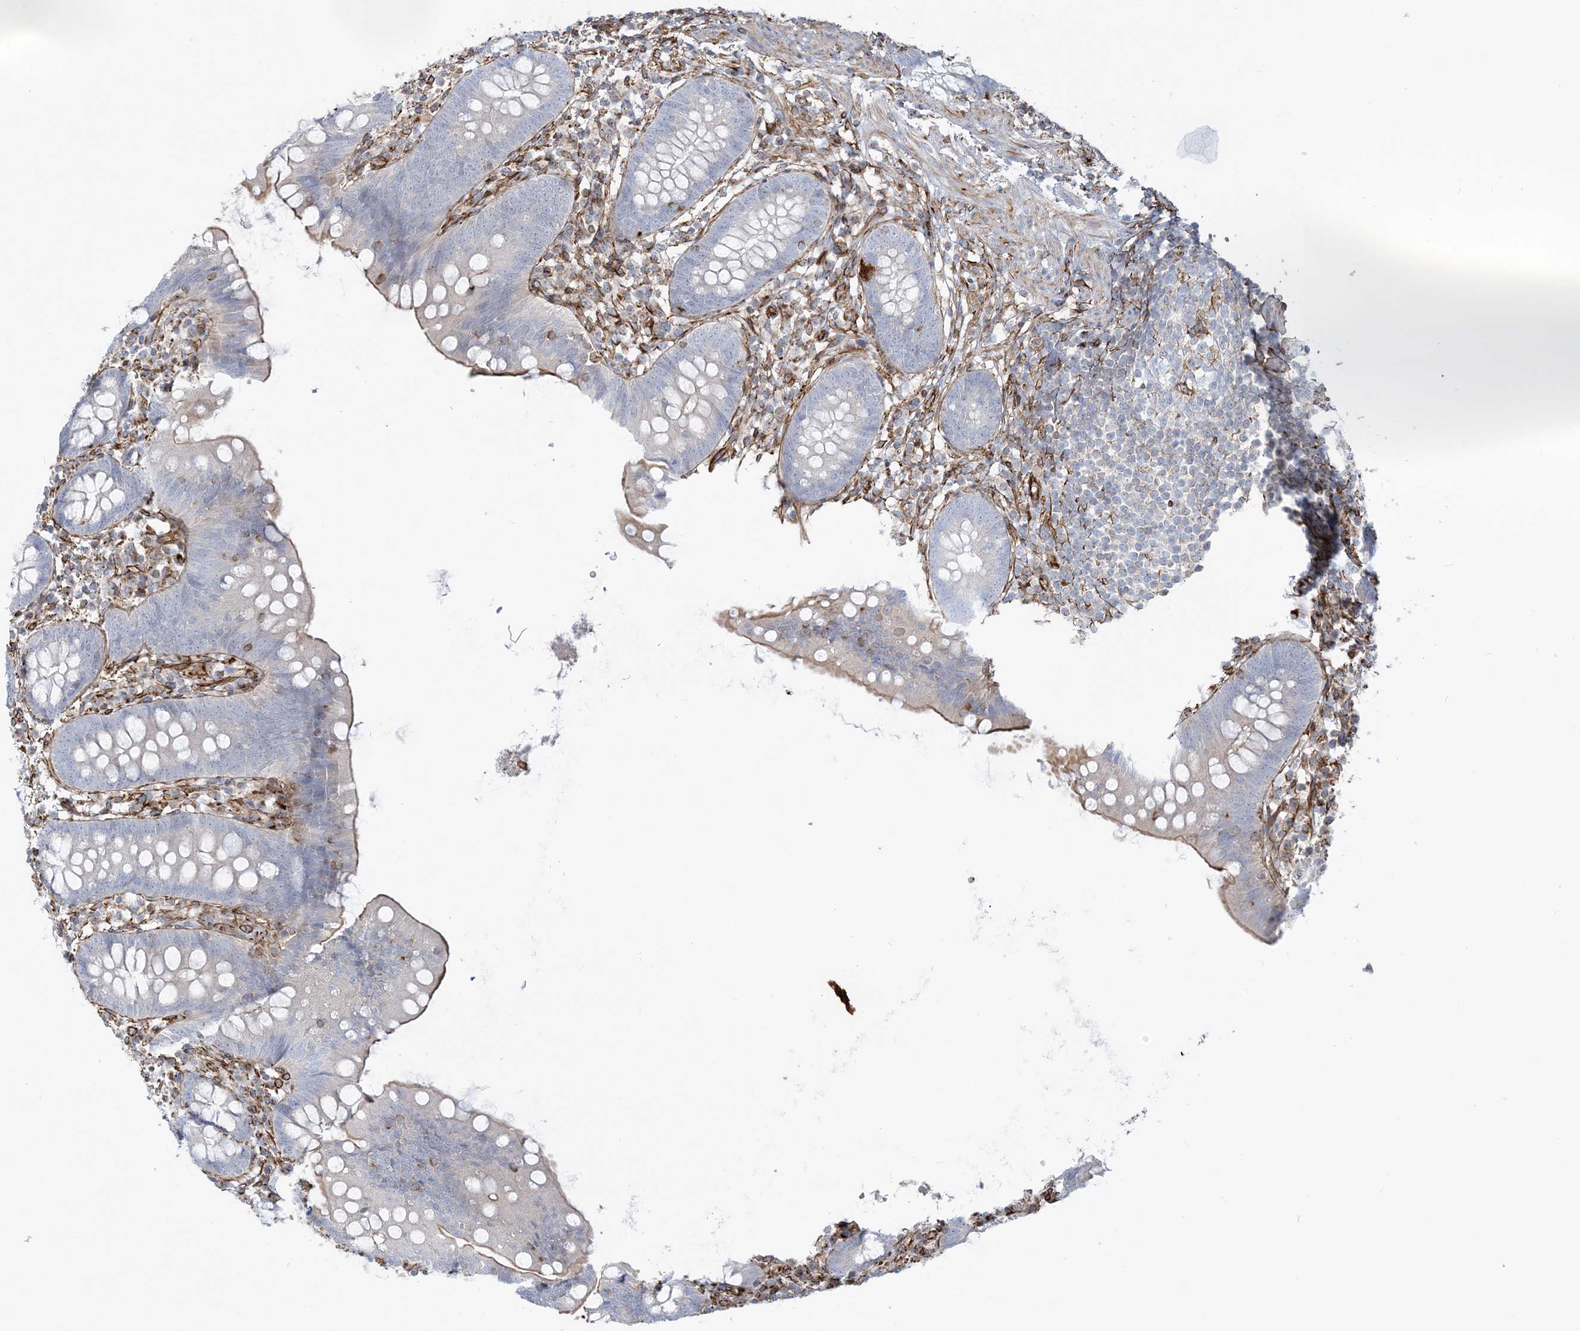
{"staining": {"intensity": "negative", "quantity": "none", "location": "none"}, "tissue": "appendix", "cell_type": "Glandular cells", "image_type": "normal", "snomed": [{"axis": "morphology", "description": "Normal tissue, NOS"}, {"axis": "topography", "description": "Appendix"}], "caption": "Appendix stained for a protein using IHC shows no staining glandular cells.", "gene": "SCLT1", "patient": {"sex": "female", "age": 62}}